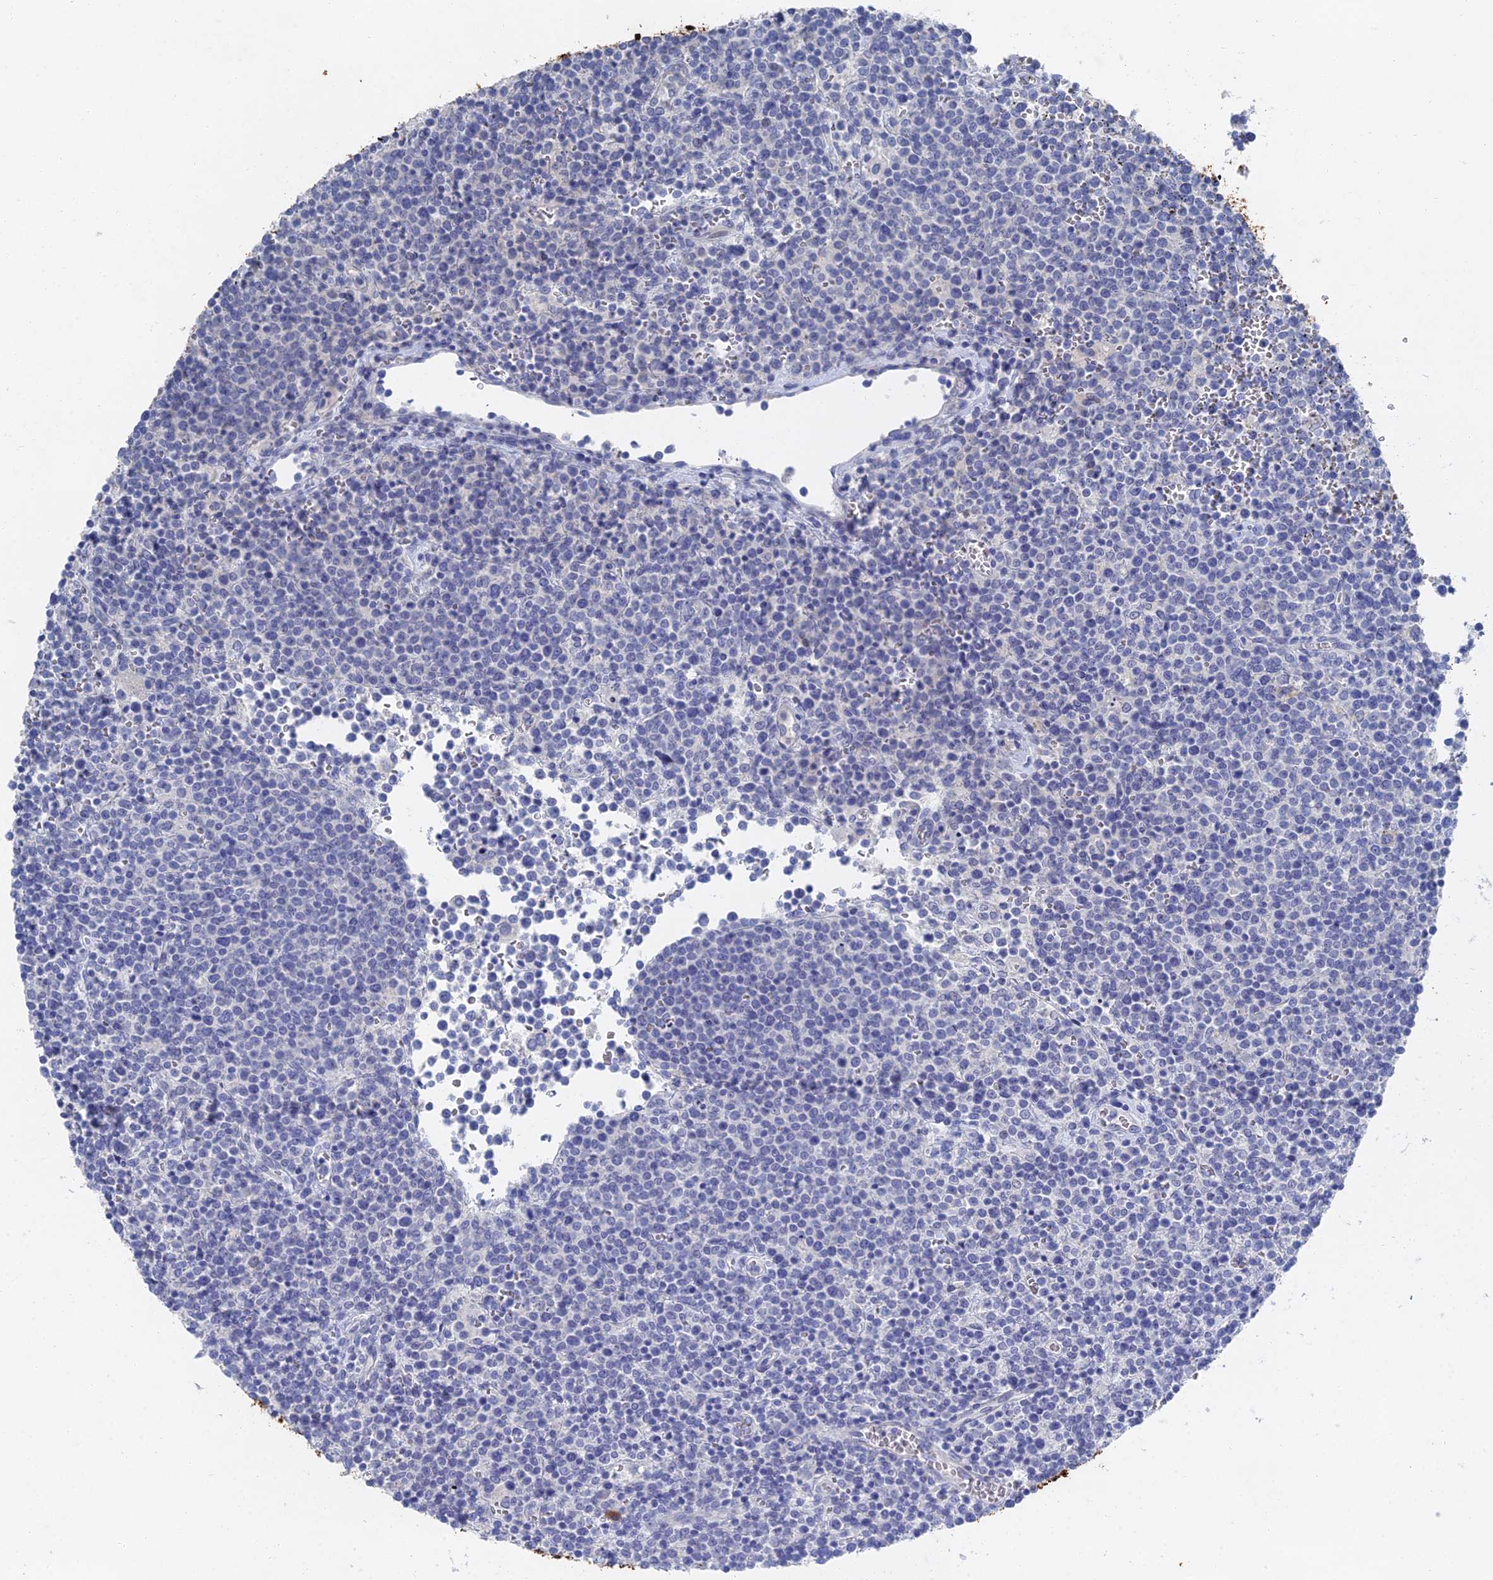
{"staining": {"intensity": "negative", "quantity": "none", "location": "none"}, "tissue": "lymphoma", "cell_type": "Tumor cells", "image_type": "cancer", "snomed": [{"axis": "morphology", "description": "Malignant lymphoma, non-Hodgkin's type, High grade"}, {"axis": "topography", "description": "Lymph node"}], "caption": "The immunohistochemistry (IHC) micrograph has no significant expression in tumor cells of high-grade malignant lymphoma, non-Hodgkin's type tissue.", "gene": "GFAP", "patient": {"sex": "male", "age": 61}}